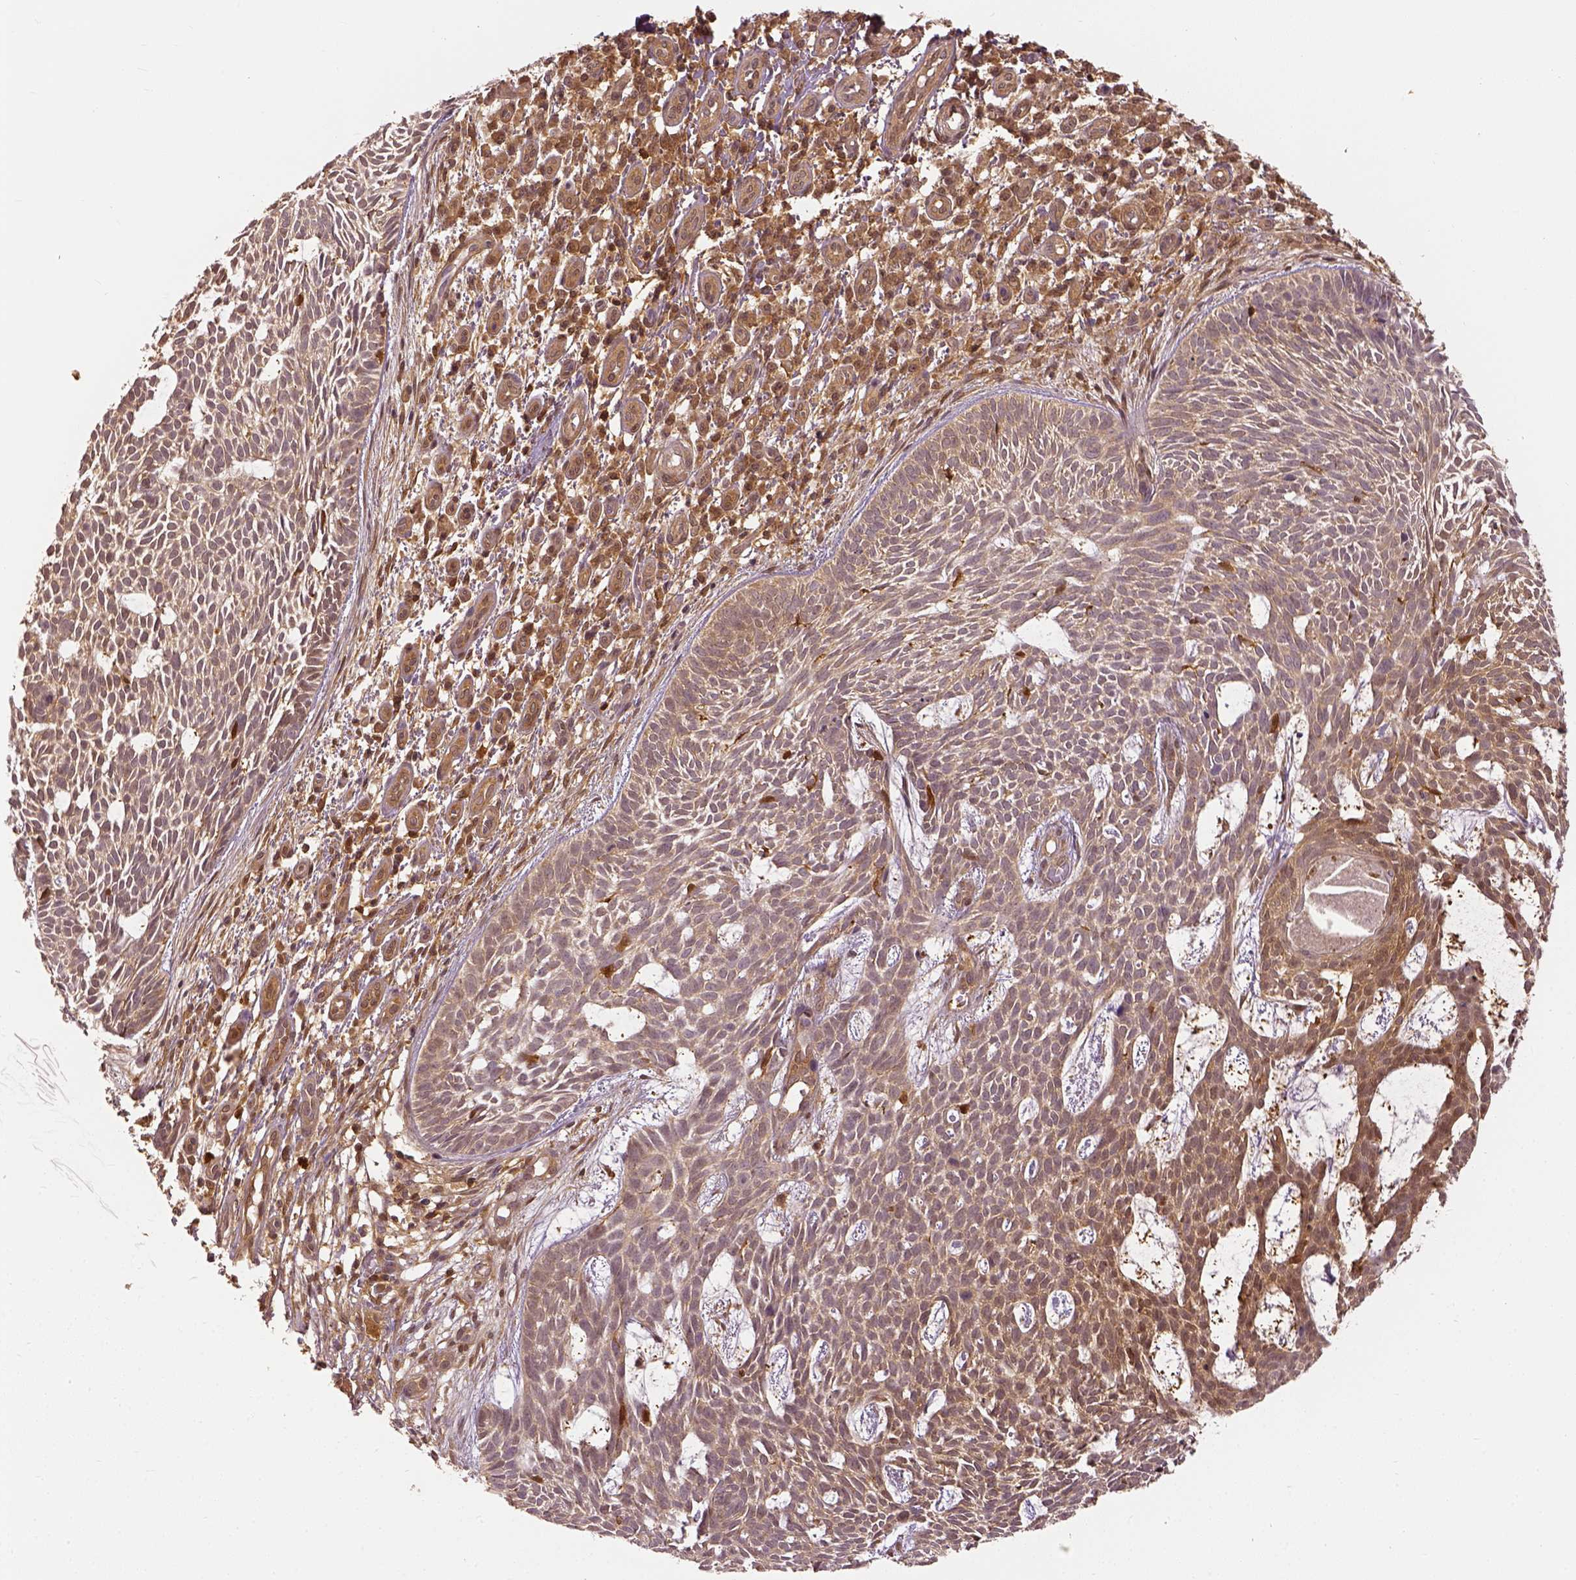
{"staining": {"intensity": "moderate", "quantity": ">75%", "location": "cytoplasmic/membranous"}, "tissue": "skin cancer", "cell_type": "Tumor cells", "image_type": "cancer", "snomed": [{"axis": "morphology", "description": "Basal cell carcinoma"}, {"axis": "topography", "description": "Skin"}], "caption": "Basal cell carcinoma (skin) tissue shows moderate cytoplasmic/membranous positivity in approximately >75% of tumor cells (brown staining indicates protein expression, while blue staining denotes nuclei).", "gene": "GPI", "patient": {"sex": "male", "age": 59}}